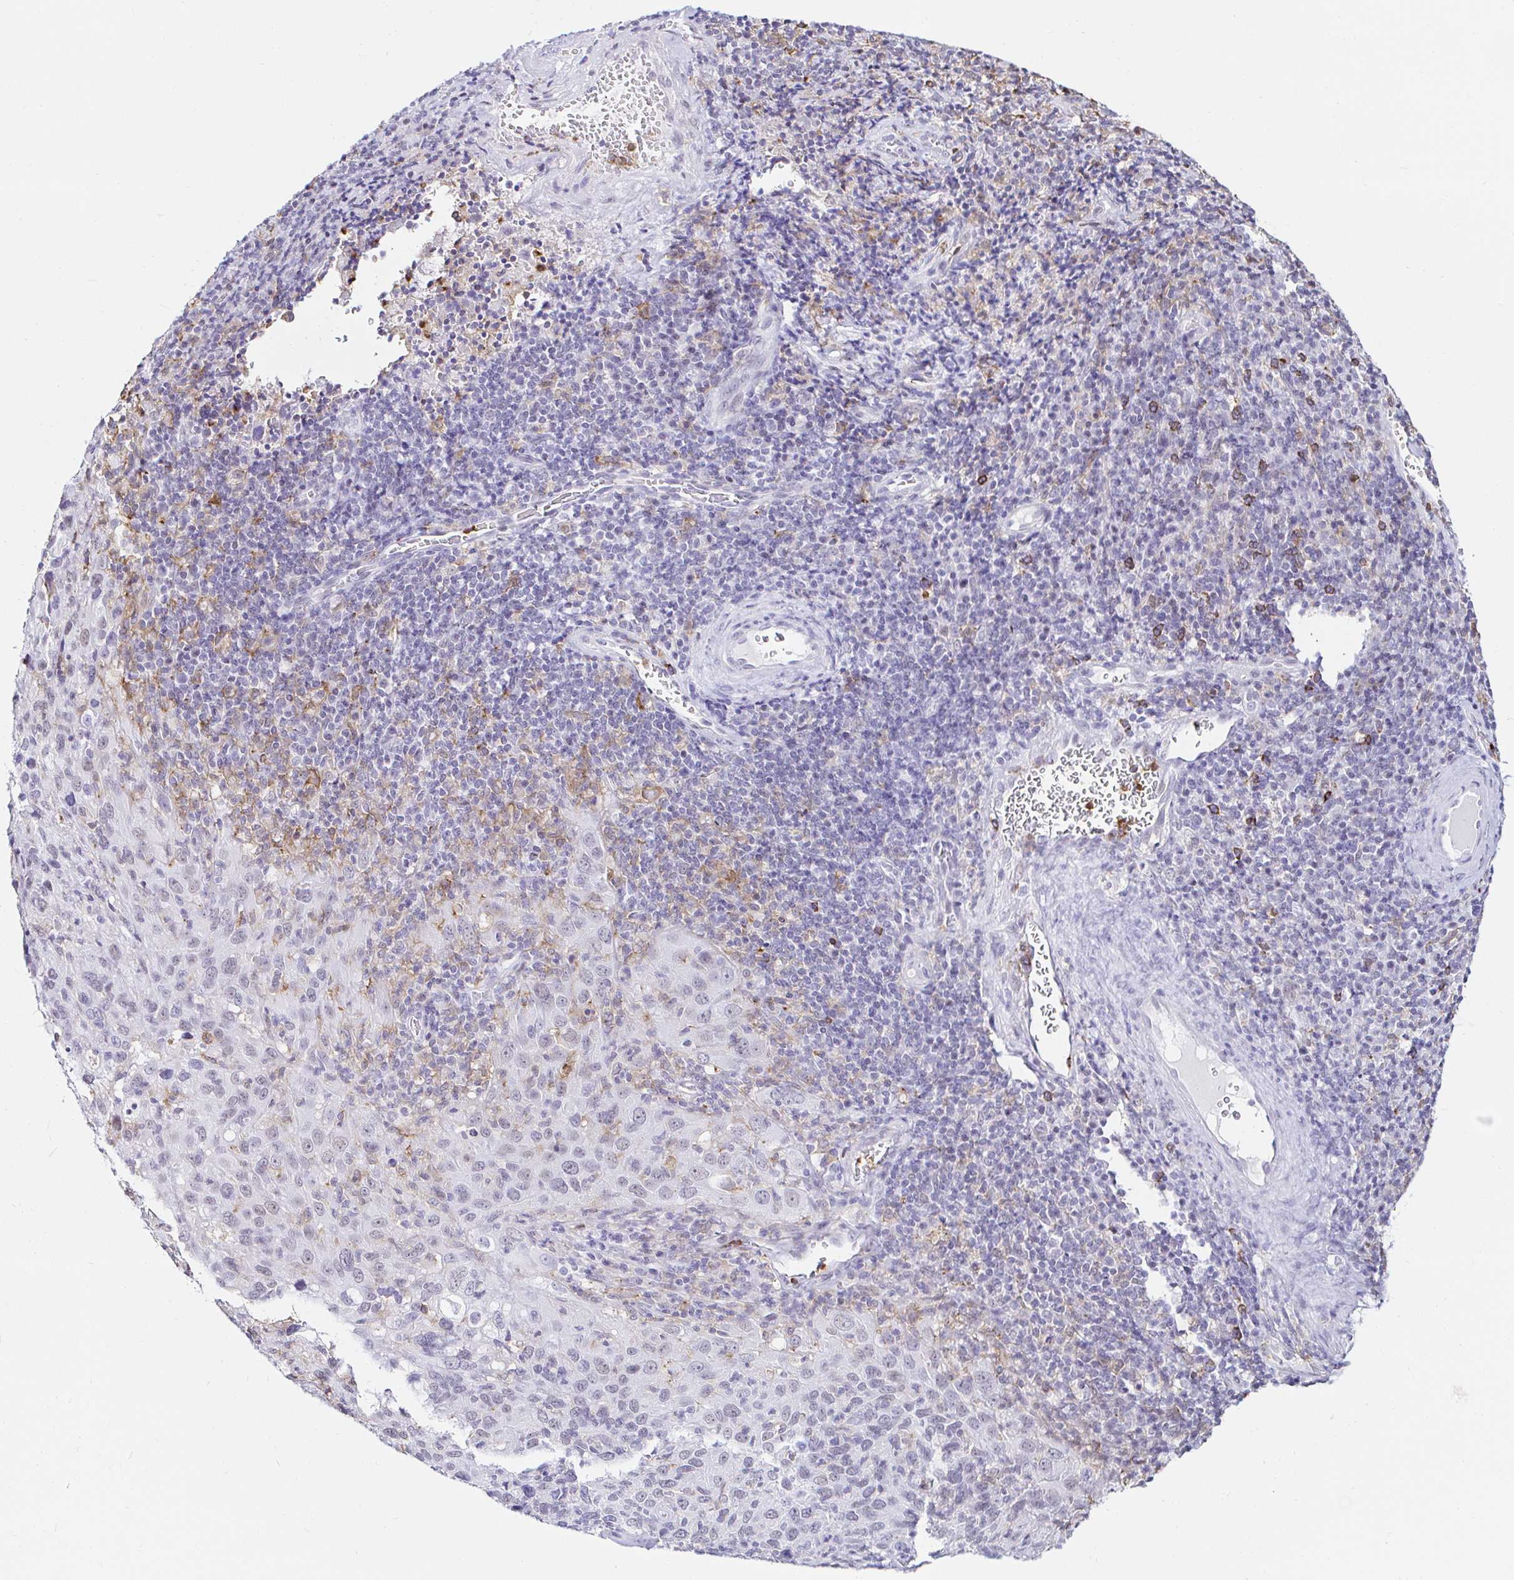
{"staining": {"intensity": "negative", "quantity": "none", "location": "none"}, "tissue": "cervical cancer", "cell_type": "Tumor cells", "image_type": "cancer", "snomed": [{"axis": "morphology", "description": "Squamous cell carcinoma, NOS"}, {"axis": "topography", "description": "Cervix"}], "caption": "A high-resolution micrograph shows IHC staining of cervical cancer, which shows no significant positivity in tumor cells.", "gene": "CYBB", "patient": {"sex": "female", "age": 51}}